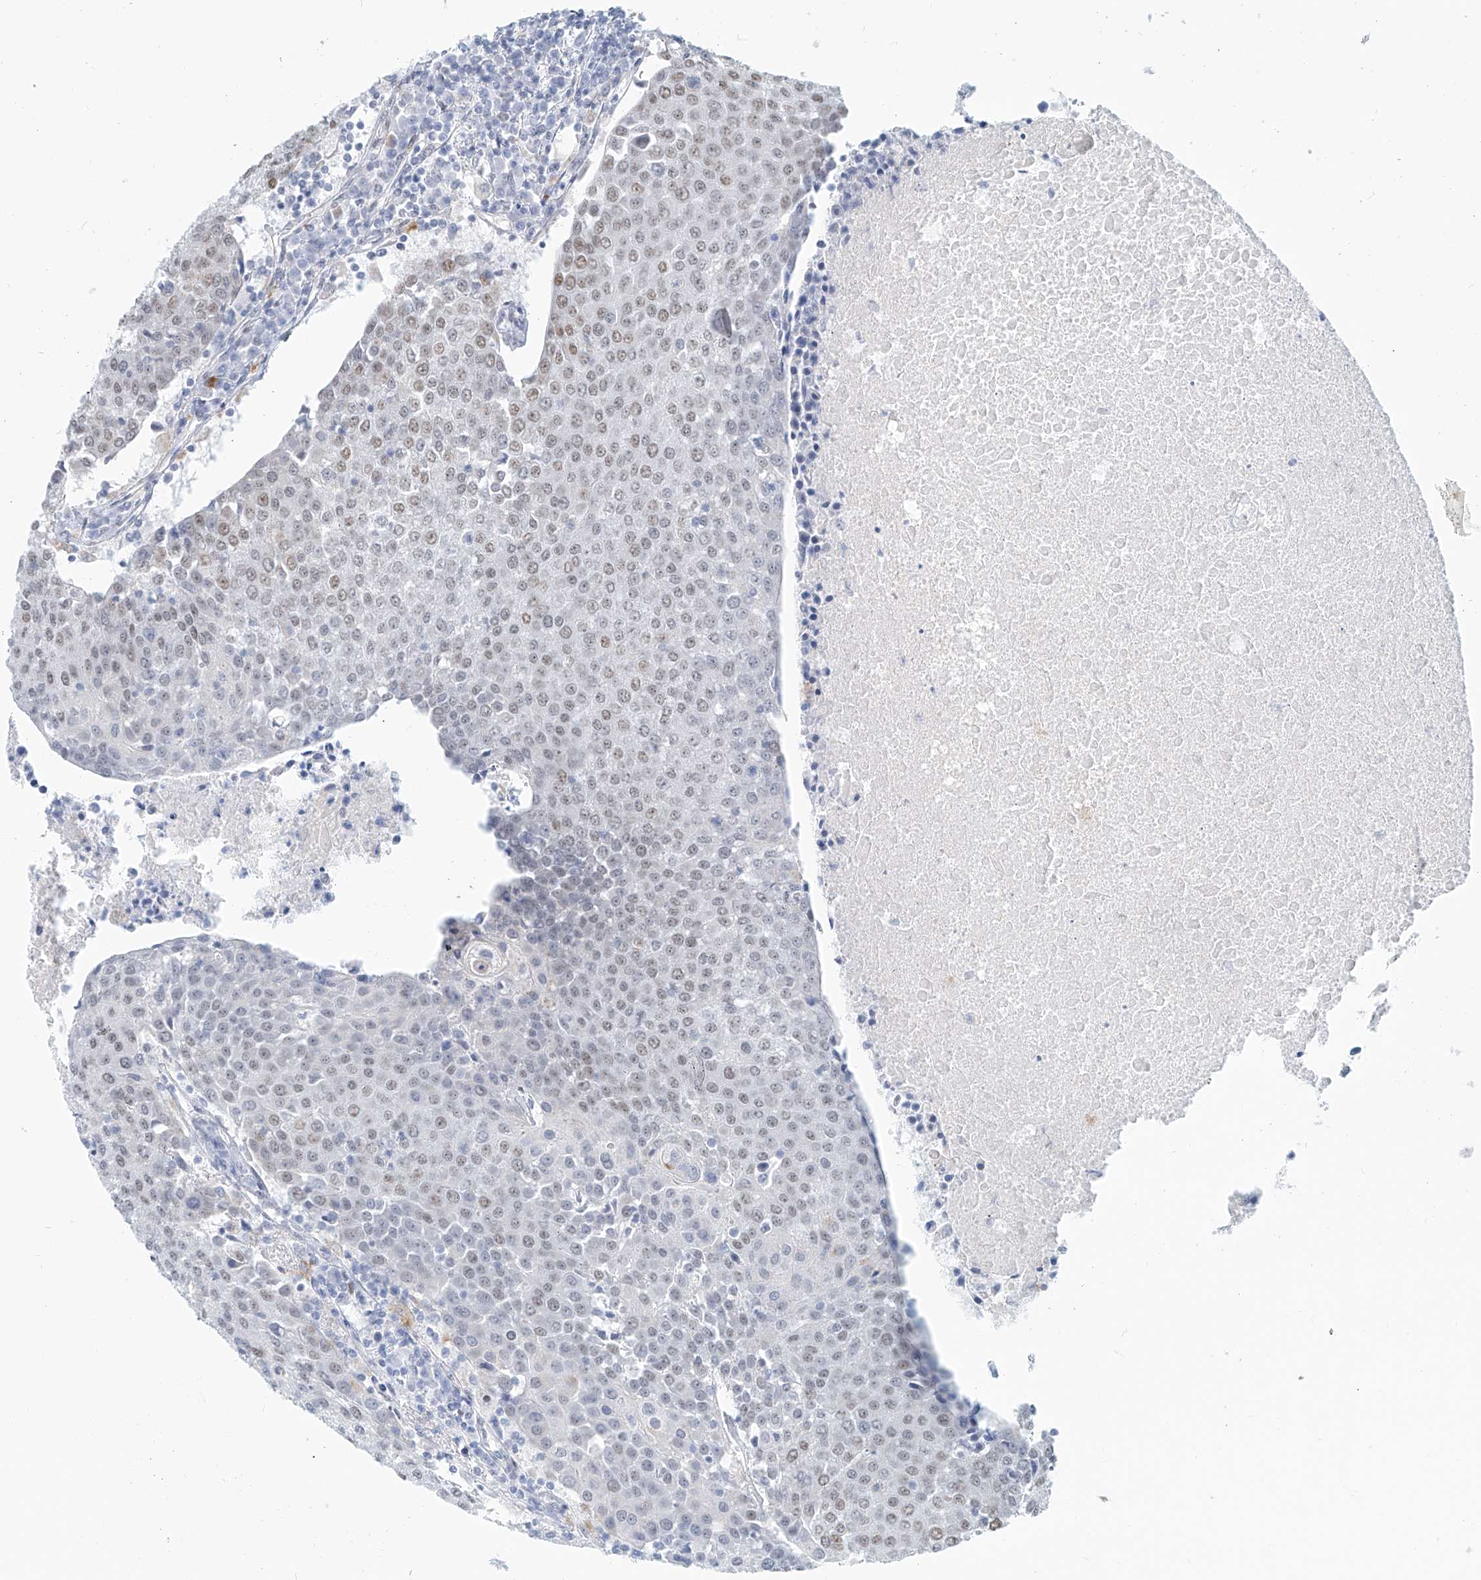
{"staining": {"intensity": "weak", "quantity": "25%-75%", "location": "nuclear"}, "tissue": "urothelial cancer", "cell_type": "Tumor cells", "image_type": "cancer", "snomed": [{"axis": "morphology", "description": "Urothelial carcinoma, High grade"}, {"axis": "topography", "description": "Urinary bladder"}], "caption": "The micrograph shows immunohistochemical staining of urothelial carcinoma (high-grade). There is weak nuclear expression is appreciated in approximately 25%-75% of tumor cells.", "gene": "SASH1", "patient": {"sex": "female", "age": 85}}